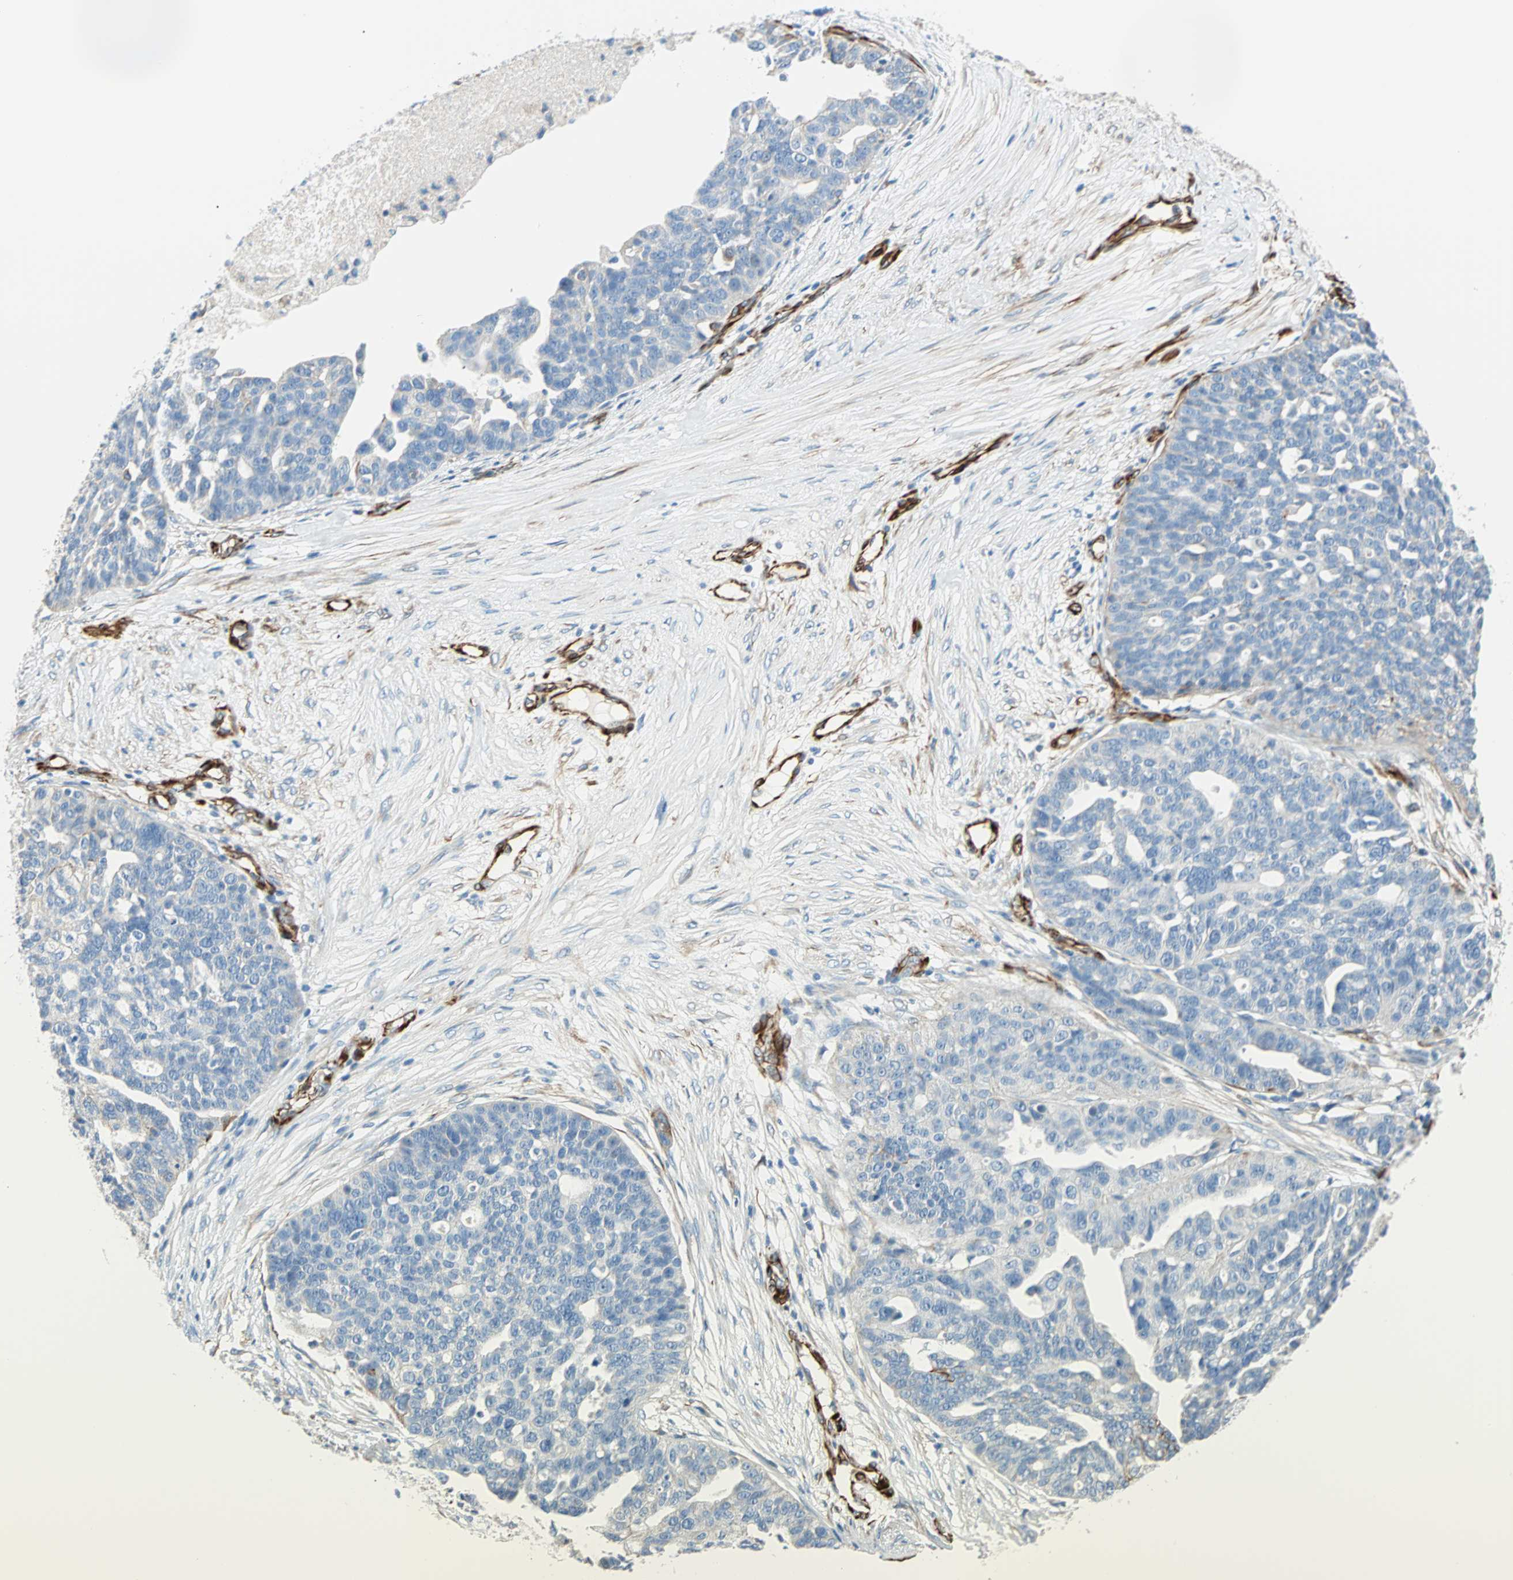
{"staining": {"intensity": "negative", "quantity": "none", "location": "none"}, "tissue": "ovarian cancer", "cell_type": "Tumor cells", "image_type": "cancer", "snomed": [{"axis": "morphology", "description": "Cystadenocarcinoma, serous, NOS"}, {"axis": "topography", "description": "Ovary"}], "caption": "There is no significant staining in tumor cells of serous cystadenocarcinoma (ovarian).", "gene": "NES", "patient": {"sex": "female", "age": 59}}